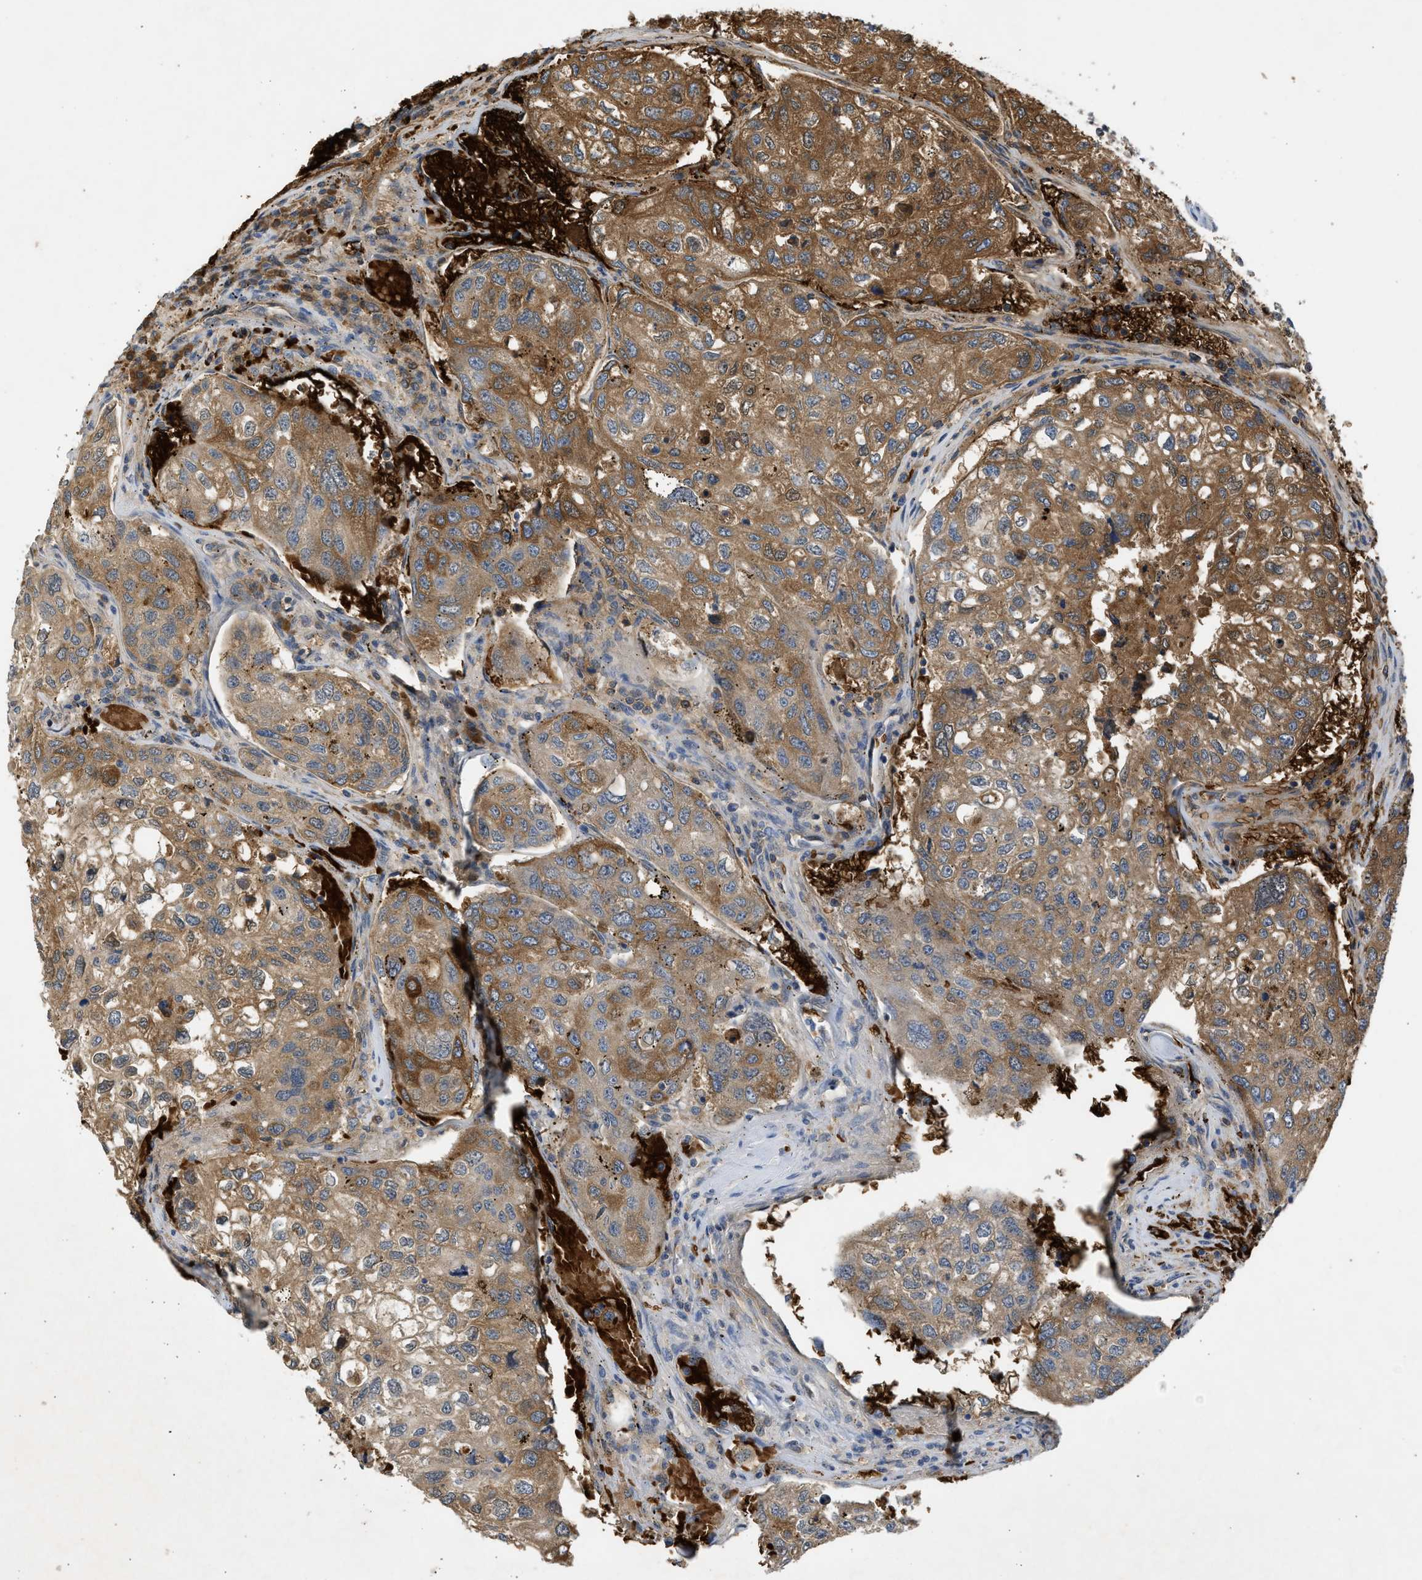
{"staining": {"intensity": "moderate", "quantity": ">75%", "location": "cytoplasmic/membranous"}, "tissue": "urothelial cancer", "cell_type": "Tumor cells", "image_type": "cancer", "snomed": [{"axis": "morphology", "description": "Urothelial carcinoma, High grade"}, {"axis": "topography", "description": "Lymph node"}, {"axis": "topography", "description": "Urinary bladder"}], "caption": "Immunohistochemical staining of urothelial cancer displays medium levels of moderate cytoplasmic/membranous protein expression in approximately >75% of tumor cells.", "gene": "MAPK7", "patient": {"sex": "male", "age": 51}}